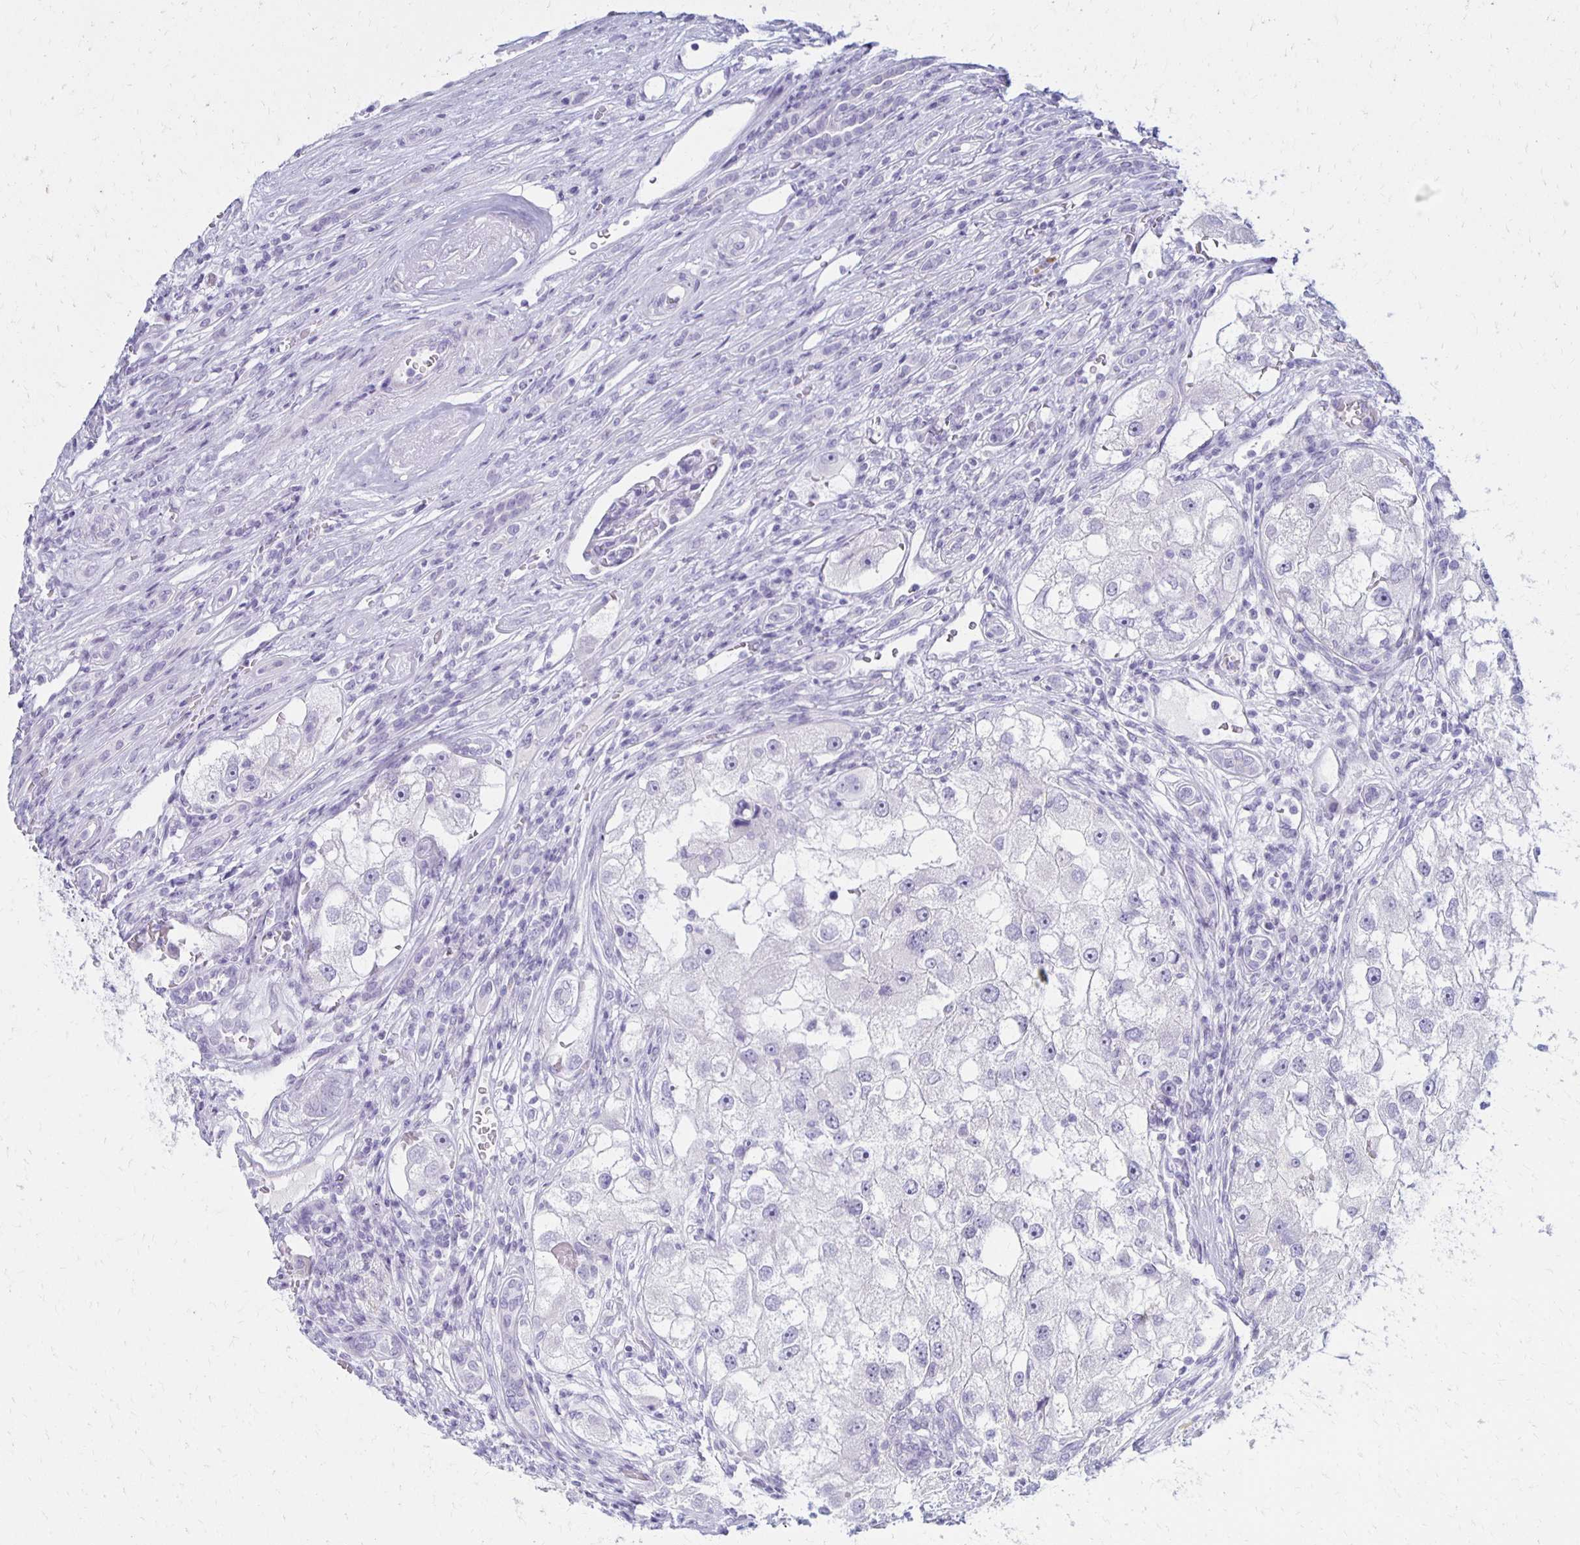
{"staining": {"intensity": "negative", "quantity": "none", "location": "none"}, "tissue": "renal cancer", "cell_type": "Tumor cells", "image_type": "cancer", "snomed": [{"axis": "morphology", "description": "Adenocarcinoma, NOS"}, {"axis": "topography", "description": "Kidney"}], "caption": "Adenocarcinoma (renal) was stained to show a protein in brown. There is no significant staining in tumor cells.", "gene": "RYR1", "patient": {"sex": "male", "age": 63}}